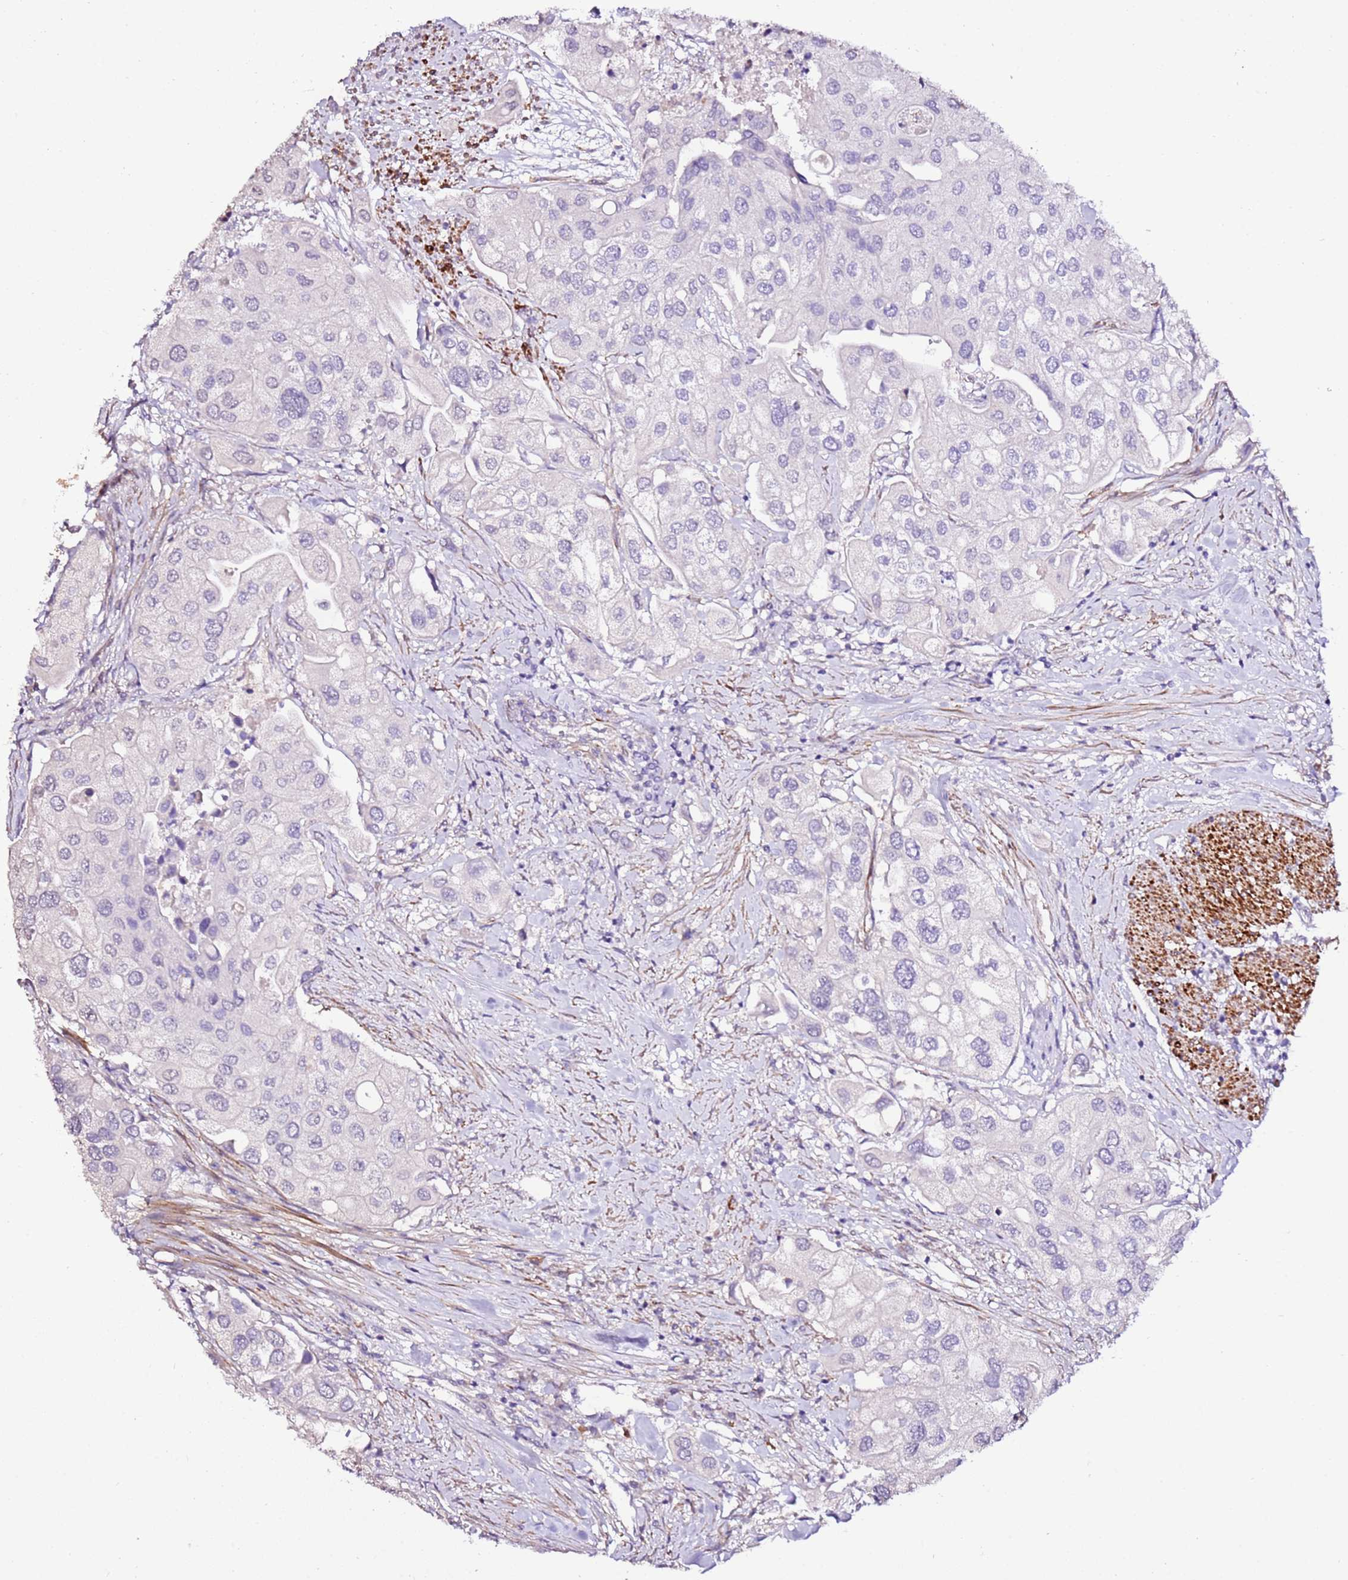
{"staining": {"intensity": "negative", "quantity": "none", "location": "none"}, "tissue": "urothelial cancer", "cell_type": "Tumor cells", "image_type": "cancer", "snomed": [{"axis": "morphology", "description": "Urothelial carcinoma, High grade"}, {"axis": "topography", "description": "Urinary bladder"}], "caption": "Immunohistochemistry of high-grade urothelial carcinoma shows no staining in tumor cells.", "gene": "ART5", "patient": {"sex": "male", "age": 64}}